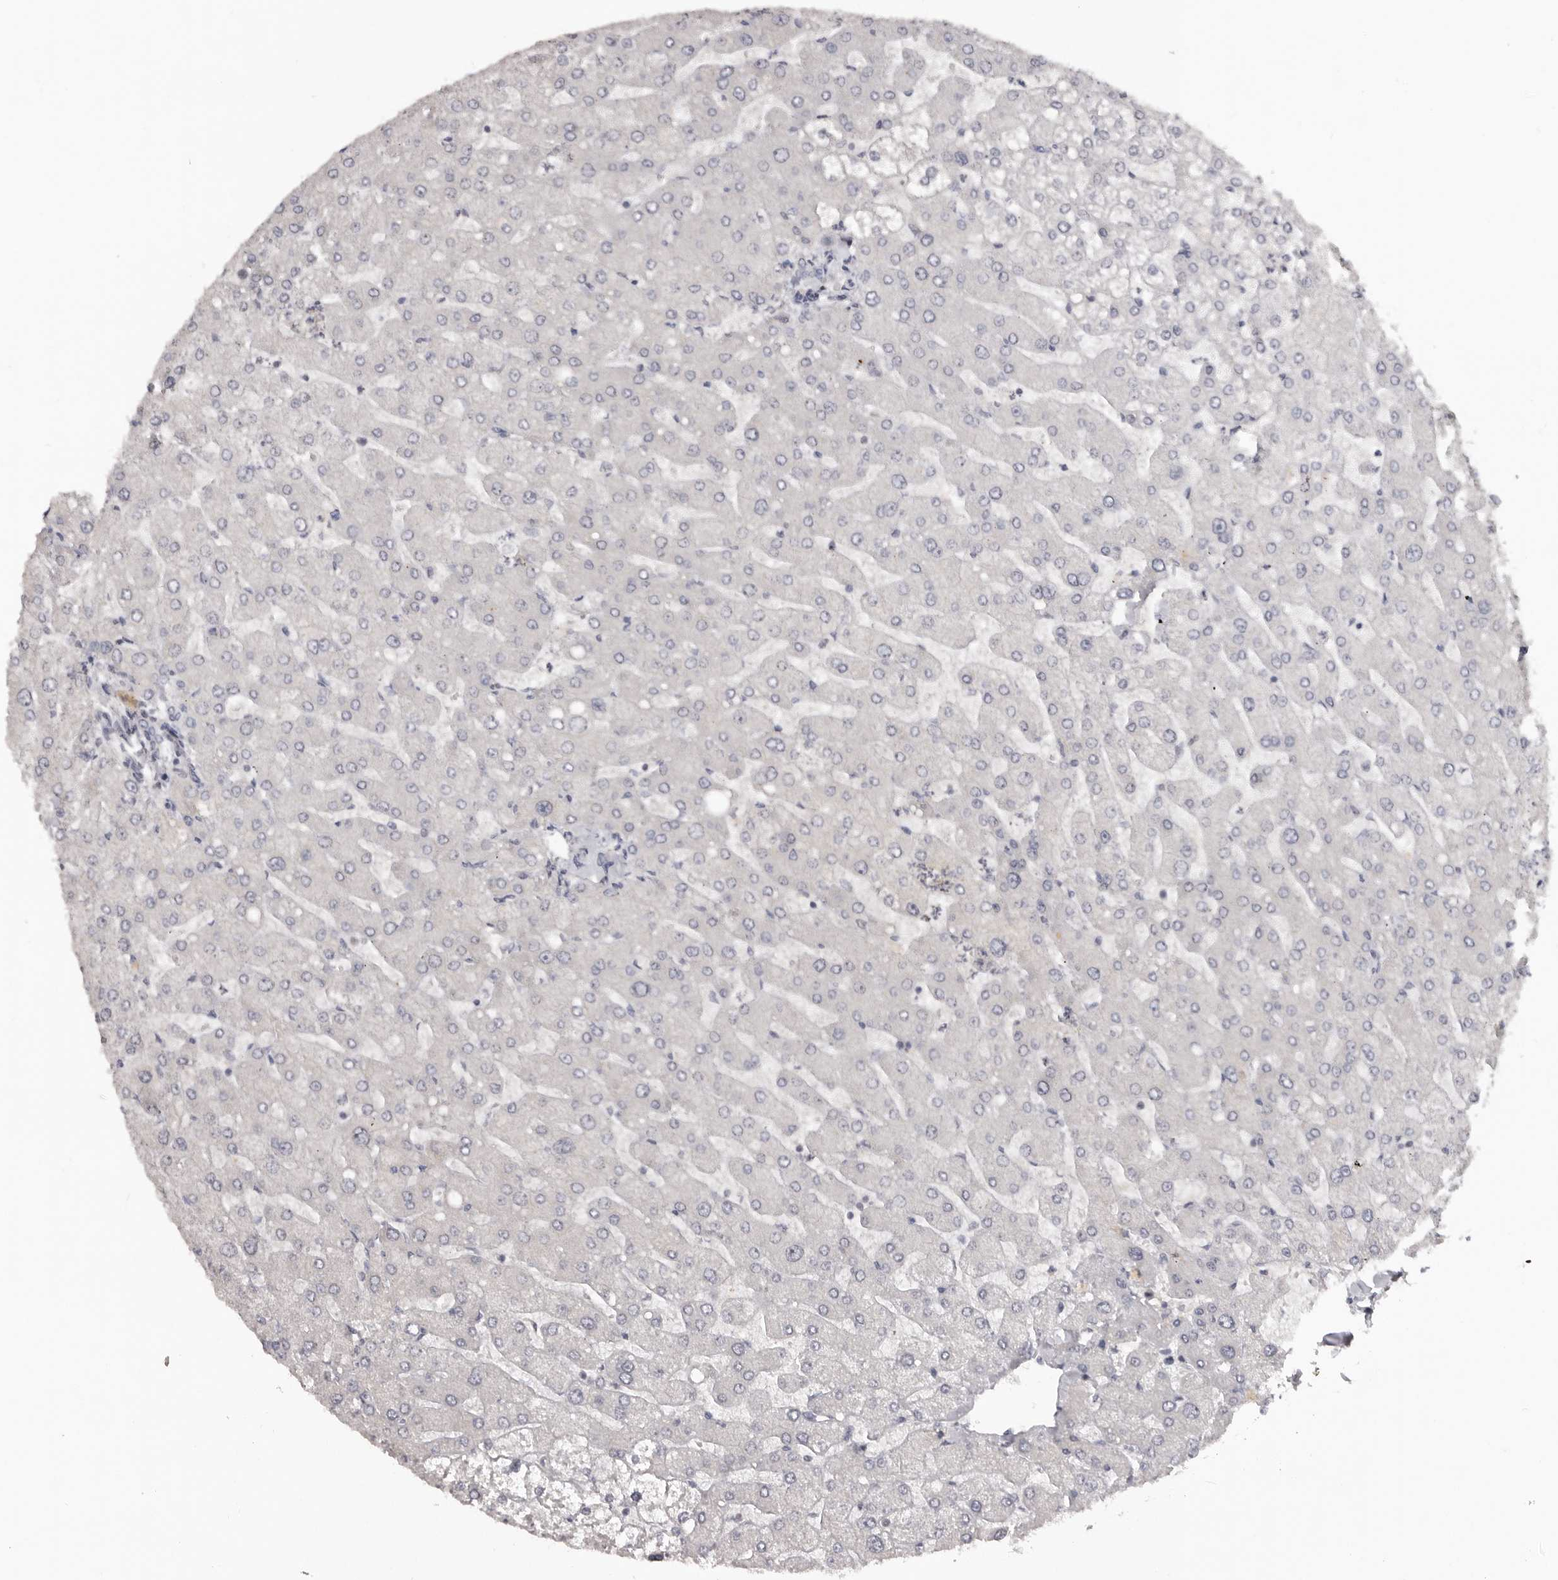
{"staining": {"intensity": "negative", "quantity": "none", "location": "none"}, "tissue": "liver", "cell_type": "Cholangiocytes", "image_type": "normal", "snomed": [{"axis": "morphology", "description": "Normal tissue, NOS"}, {"axis": "topography", "description": "Liver"}], "caption": "Cholangiocytes show no significant positivity in benign liver. (Brightfield microscopy of DAB (3,3'-diaminobenzidine) immunohistochemistry at high magnification).", "gene": "SRCAP", "patient": {"sex": "male", "age": 55}}